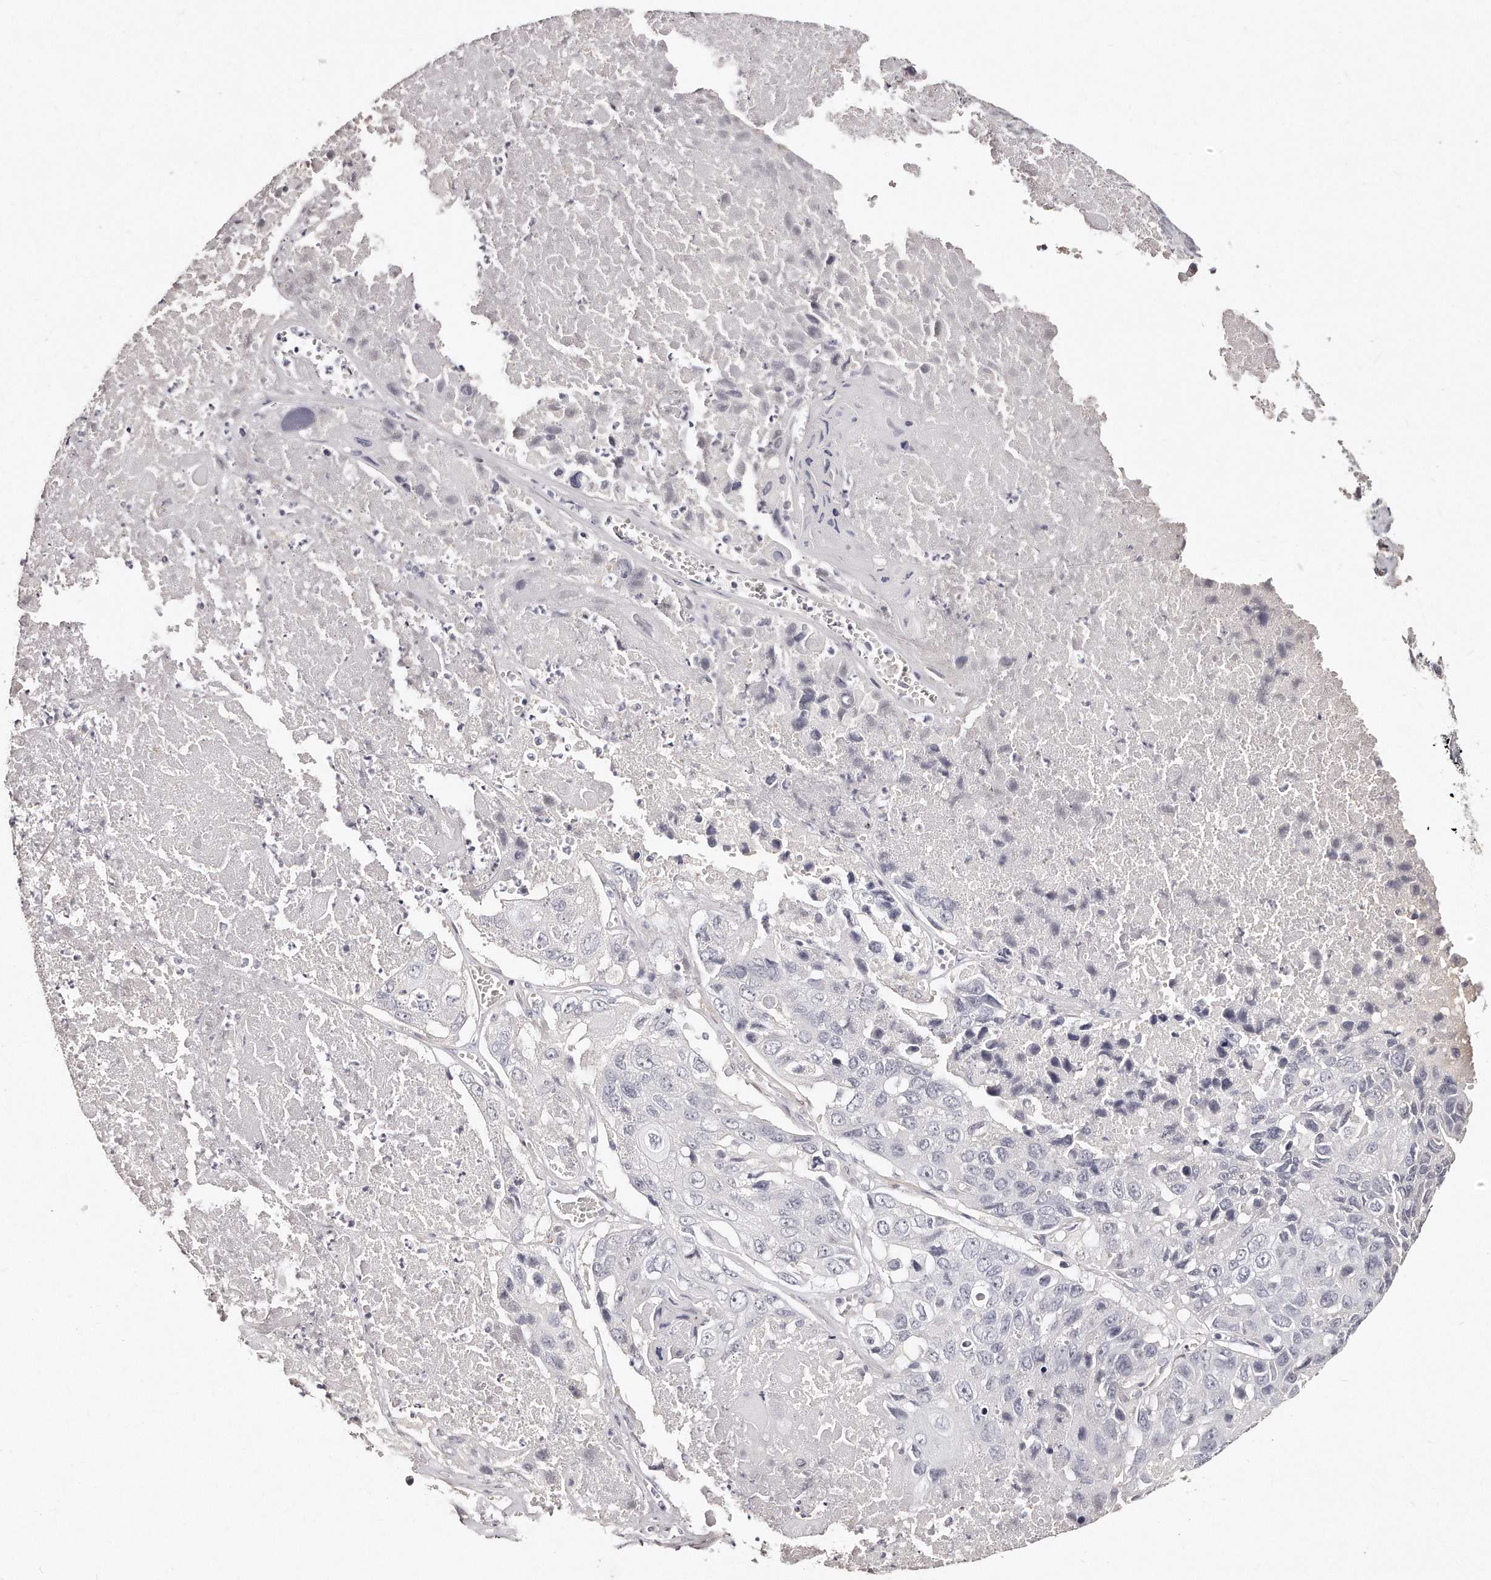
{"staining": {"intensity": "negative", "quantity": "none", "location": "none"}, "tissue": "lung cancer", "cell_type": "Tumor cells", "image_type": "cancer", "snomed": [{"axis": "morphology", "description": "Squamous cell carcinoma, NOS"}, {"axis": "topography", "description": "Lung"}], "caption": "Immunohistochemistry (IHC) image of neoplastic tissue: human lung cancer (squamous cell carcinoma) stained with DAB (3,3'-diaminobenzidine) shows no significant protein expression in tumor cells.", "gene": "LMOD1", "patient": {"sex": "male", "age": 61}}